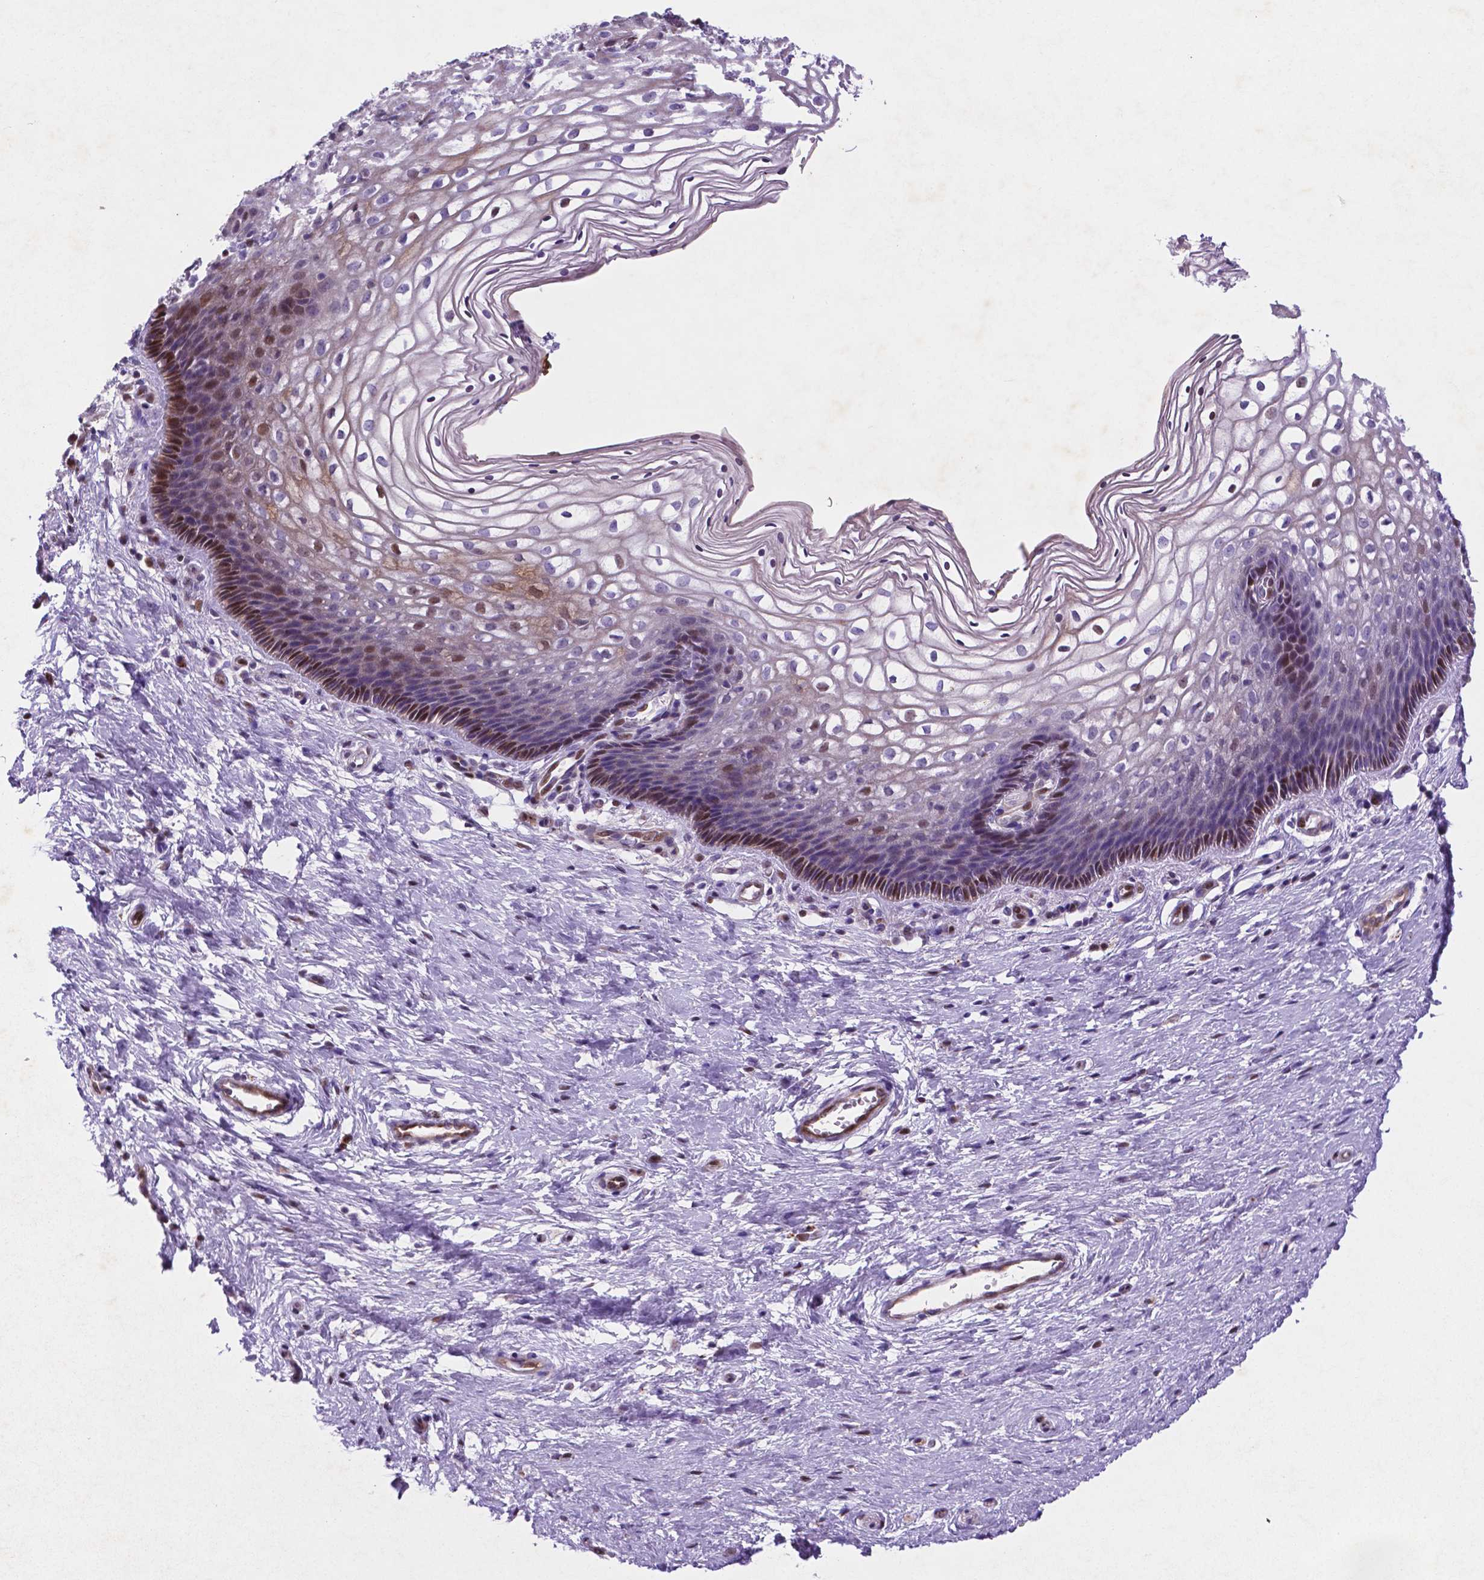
{"staining": {"intensity": "strong", "quantity": ">75%", "location": "nuclear"}, "tissue": "cervix", "cell_type": "Glandular cells", "image_type": "normal", "snomed": [{"axis": "morphology", "description": "Normal tissue, NOS"}, {"axis": "topography", "description": "Cervix"}], "caption": "A high-resolution histopathology image shows IHC staining of benign cervix, which displays strong nuclear positivity in approximately >75% of glandular cells.", "gene": "TM4SF20", "patient": {"sex": "female", "age": 34}}